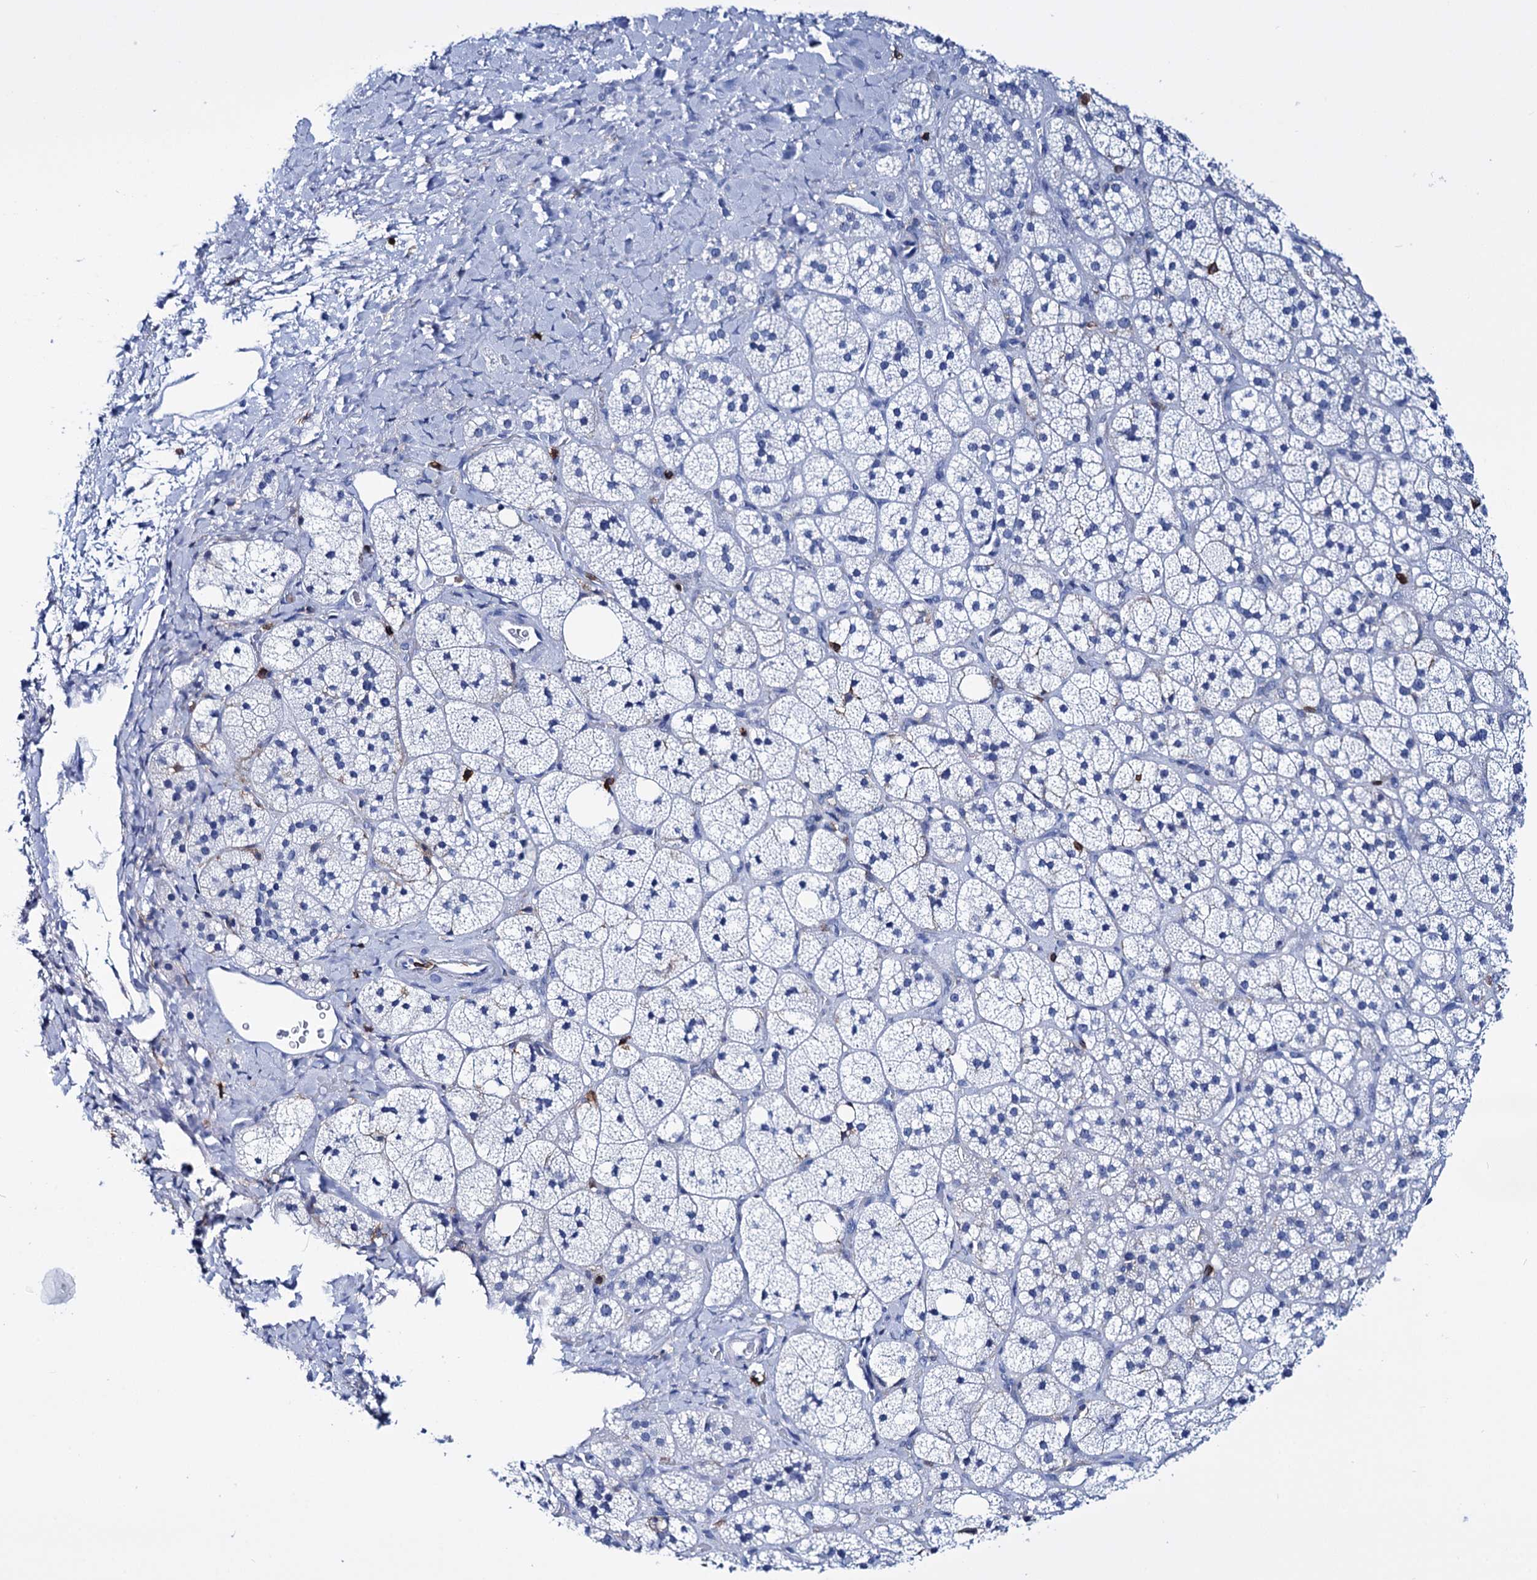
{"staining": {"intensity": "negative", "quantity": "none", "location": "none"}, "tissue": "adrenal gland", "cell_type": "Glandular cells", "image_type": "normal", "snomed": [{"axis": "morphology", "description": "Normal tissue, NOS"}, {"axis": "topography", "description": "Adrenal gland"}], "caption": "Immunohistochemistry (IHC) image of normal human adrenal gland stained for a protein (brown), which shows no positivity in glandular cells.", "gene": "DEF6", "patient": {"sex": "male", "age": 61}}